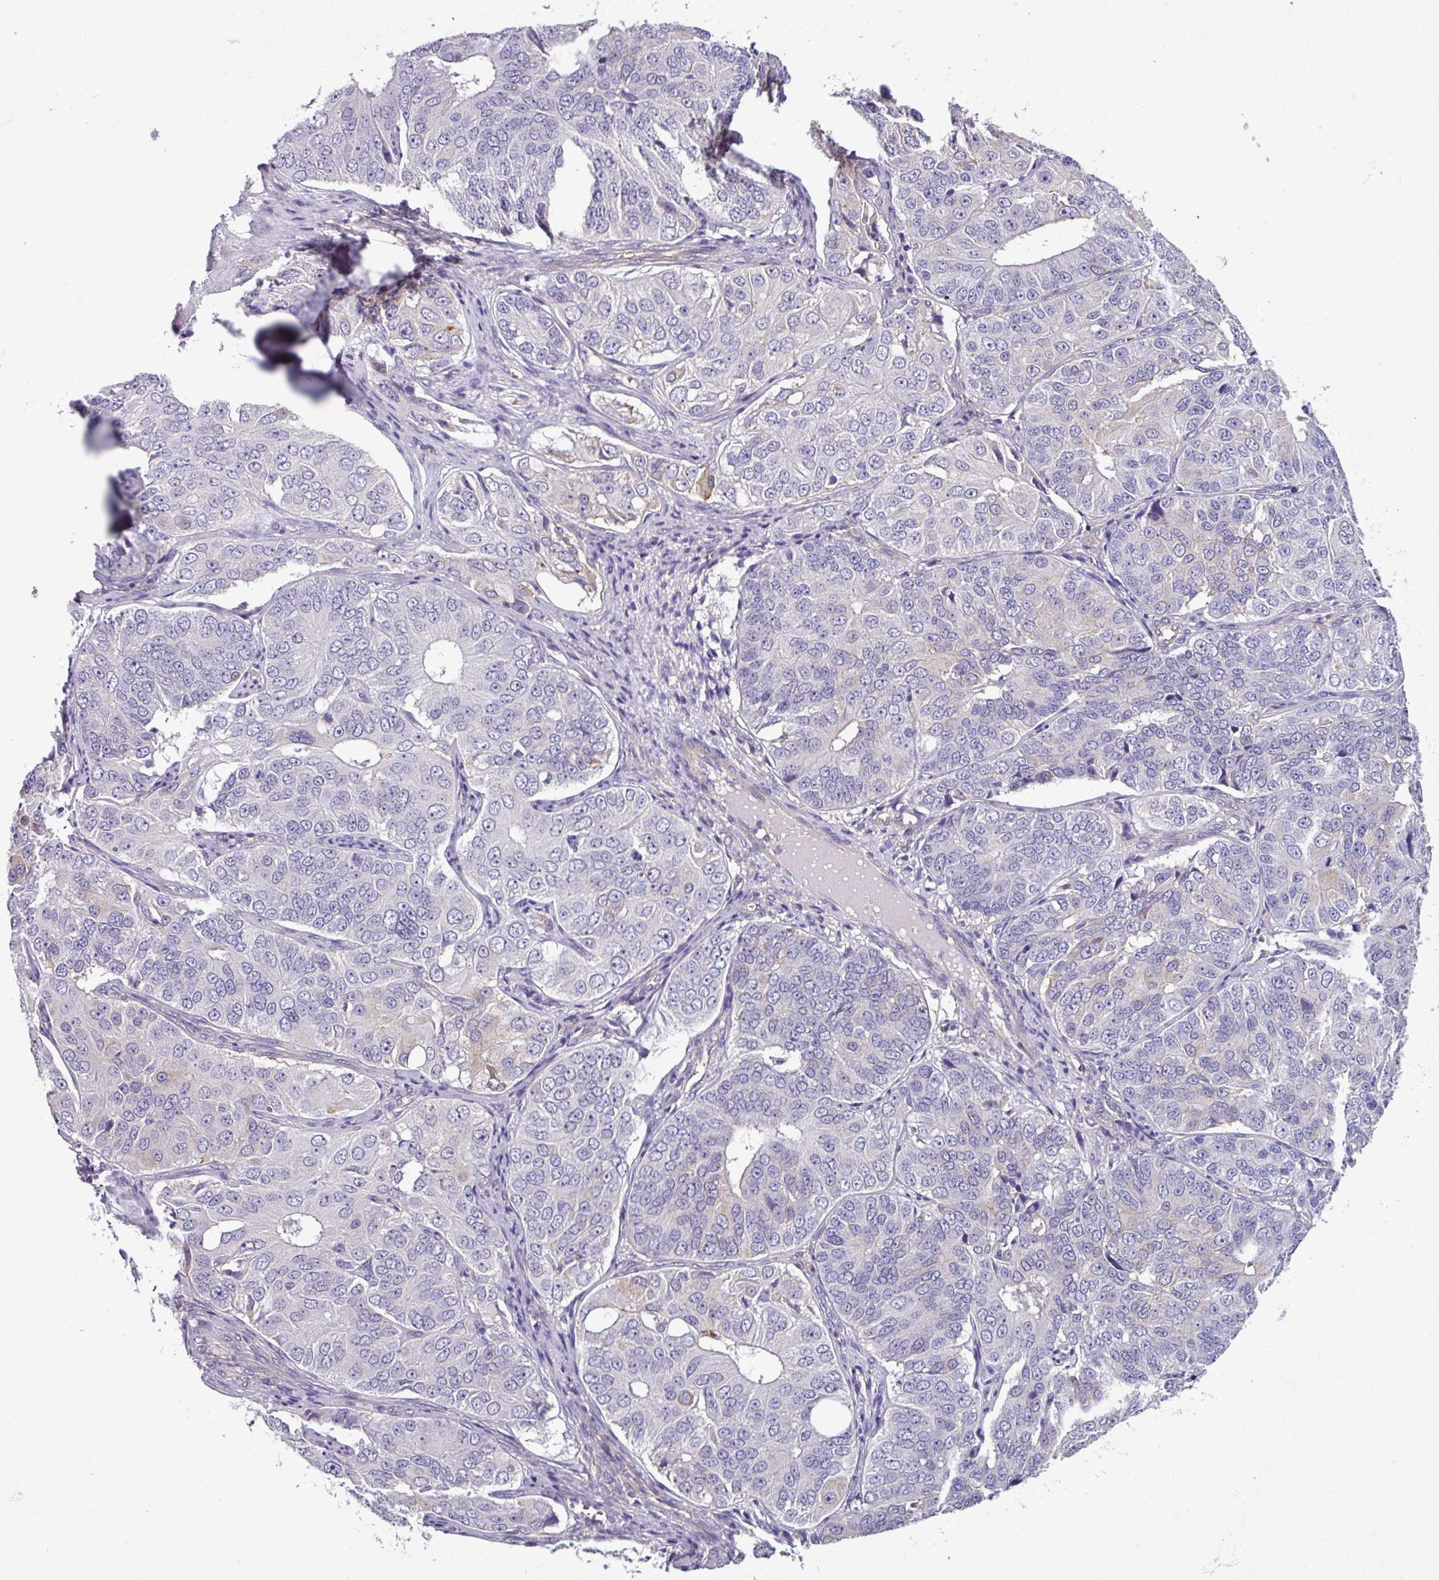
{"staining": {"intensity": "negative", "quantity": "none", "location": "none"}, "tissue": "ovarian cancer", "cell_type": "Tumor cells", "image_type": "cancer", "snomed": [{"axis": "morphology", "description": "Carcinoma, endometroid"}, {"axis": "topography", "description": "Ovary"}], "caption": "Ovarian endometroid carcinoma was stained to show a protein in brown. There is no significant expression in tumor cells.", "gene": "SLC23A2", "patient": {"sex": "female", "age": 51}}